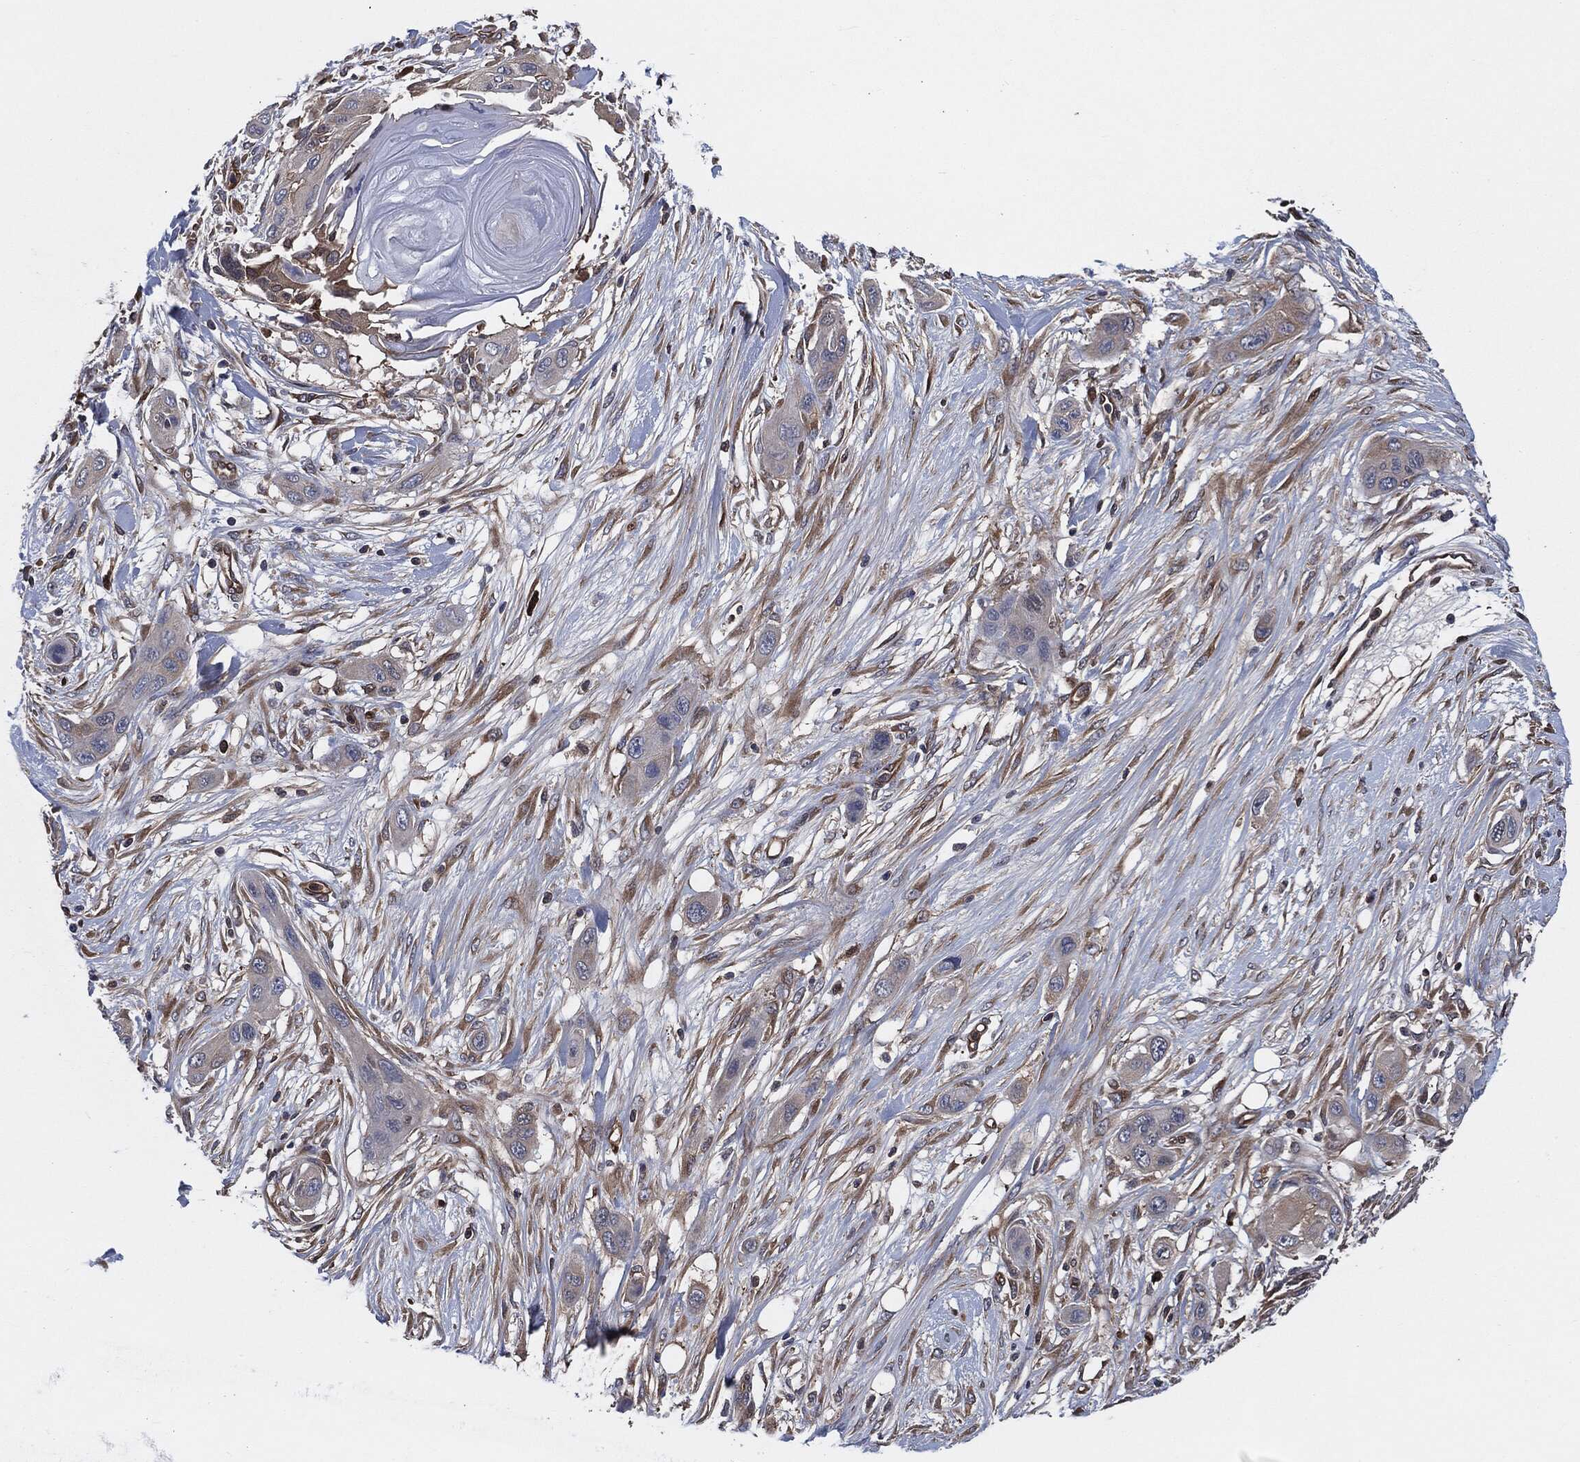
{"staining": {"intensity": "weak", "quantity": "<25%", "location": "cytoplasmic/membranous"}, "tissue": "skin cancer", "cell_type": "Tumor cells", "image_type": "cancer", "snomed": [{"axis": "morphology", "description": "Squamous cell carcinoma, NOS"}, {"axis": "topography", "description": "Skin"}], "caption": "Immunohistochemistry (IHC) of squamous cell carcinoma (skin) exhibits no positivity in tumor cells.", "gene": "XPNPEP1", "patient": {"sex": "male", "age": 79}}